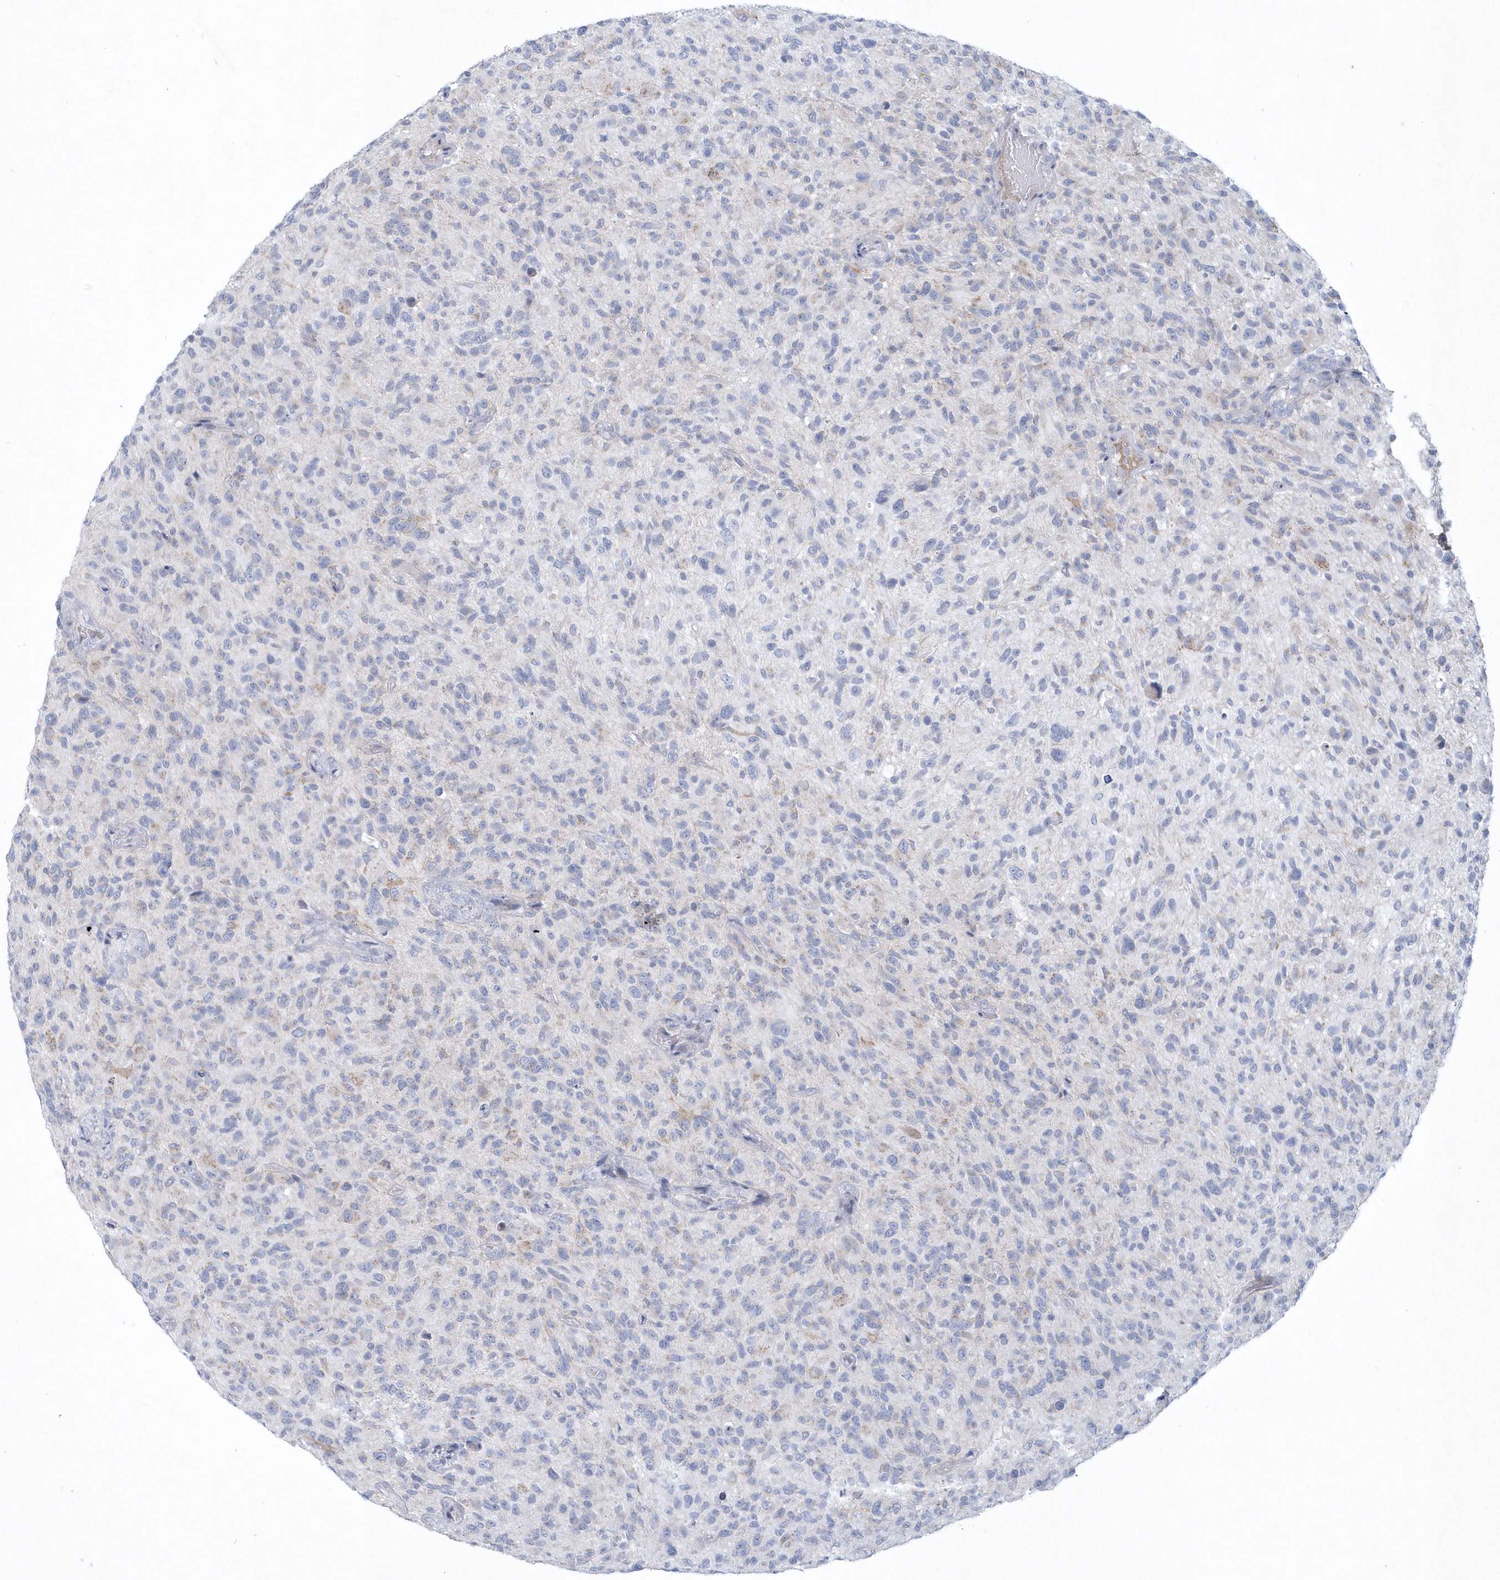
{"staining": {"intensity": "negative", "quantity": "none", "location": "none"}, "tissue": "glioma", "cell_type": "Tumor cells", "image_type": "cancer", "snomed": [{"axis": "morphology", "description": "Glioma, malignant, High grade"}, {"axis": "topography", "description": "Brain"}], "caption": "This is an IHC photomicrograph of glioma. There is no staining in tumor cells.", "gene": "NIPAL1", "patient": {"sex": "male", "age": 47}}